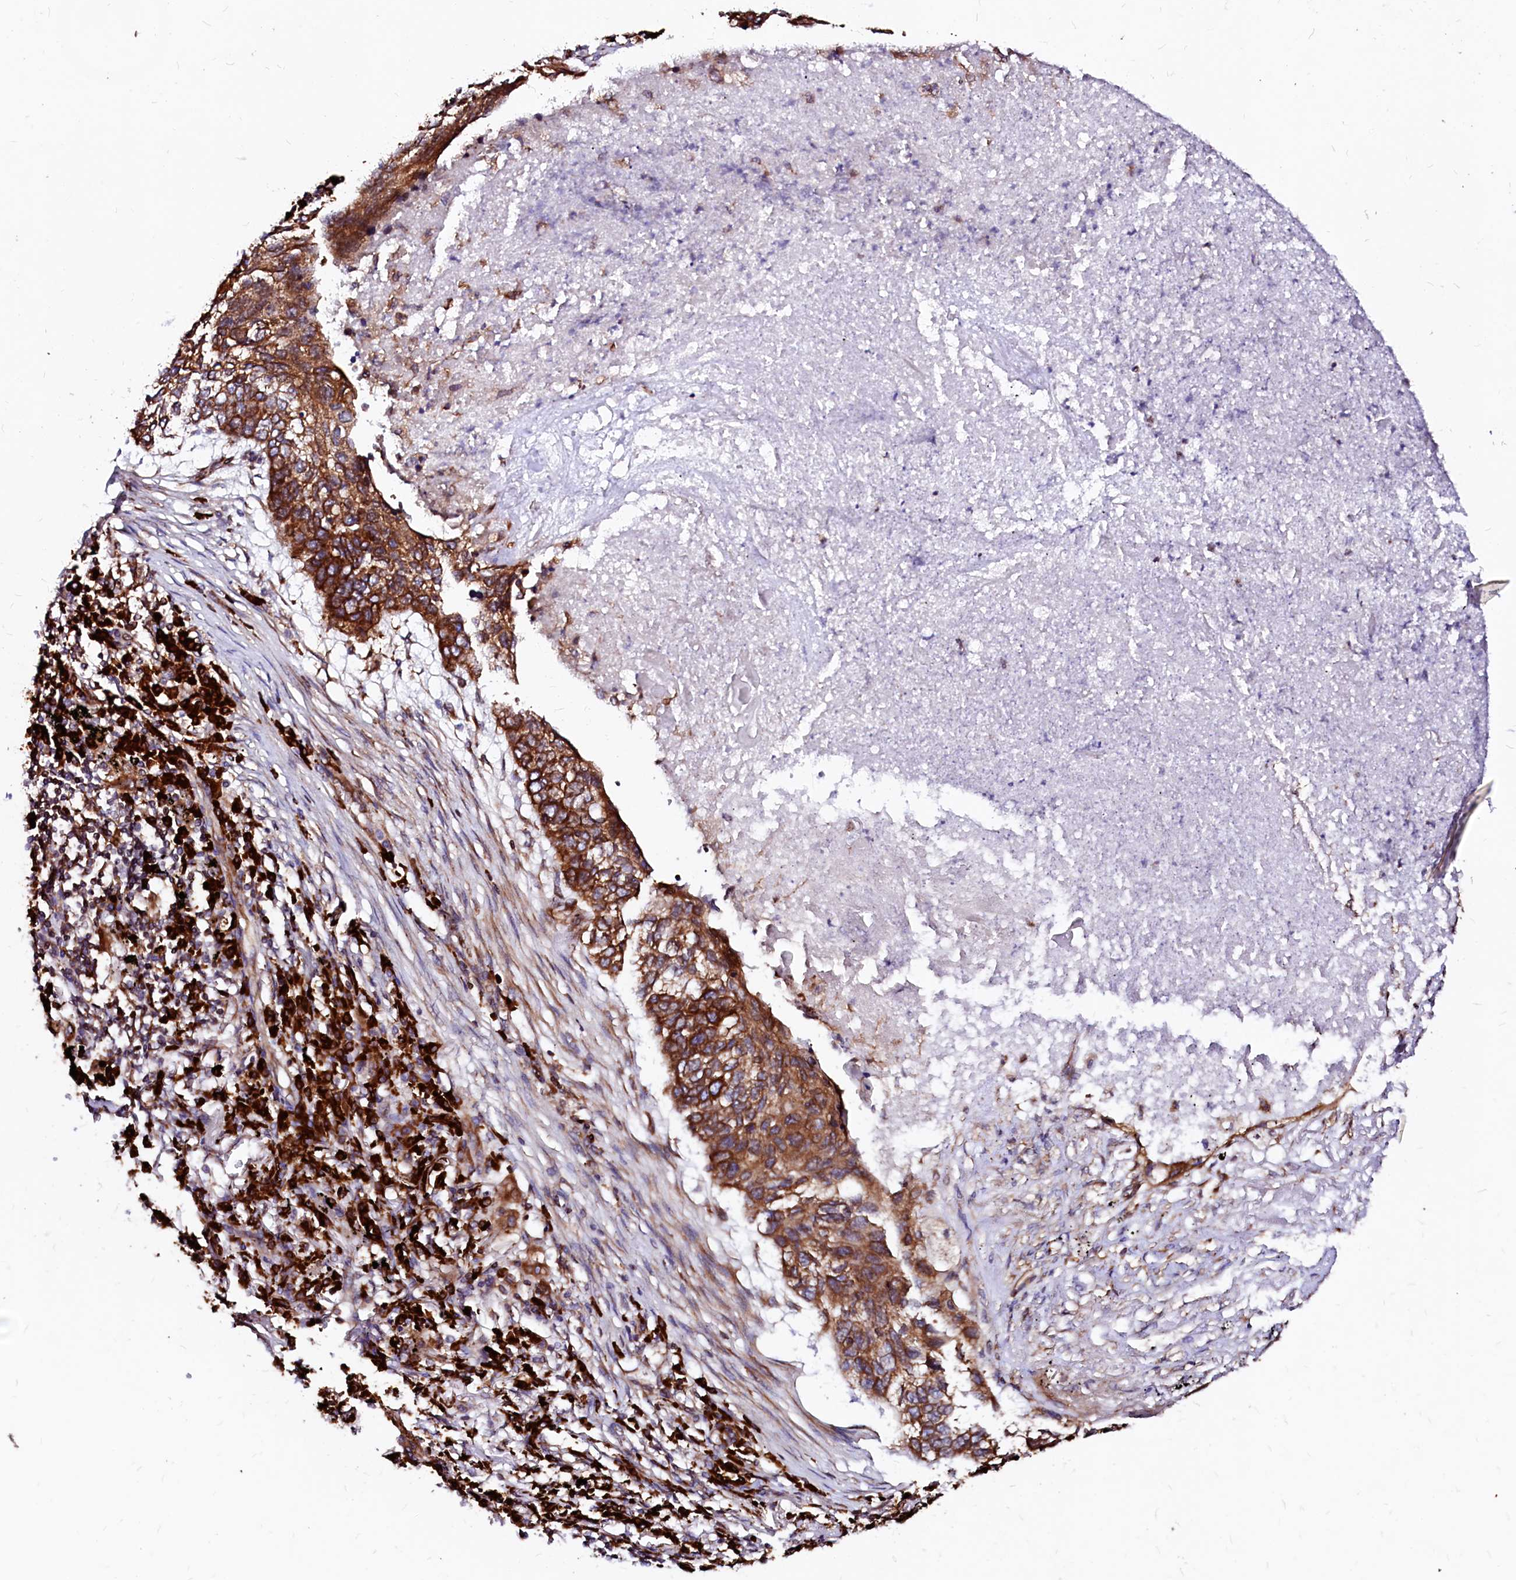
{"staining": {"intensity": "strong", "quantity": ">75%", "location": "cytoplasmic/membranous"}, "tissue": "lung cancer", "cell_type": "Tumor cells", "image_type": "cancer", "snomed": [{"axis": "morphology", "description": "Squamous cell carcinoma, NOS"}, {"axis": "topography", "description": "Lung"}], "caption": "Lung cancer stained for a protein displays strong cytoplasmic/membranous positivity in tumor cells.", "gene": "DERL1", "patient": {"sex": "female", "age": 63}}